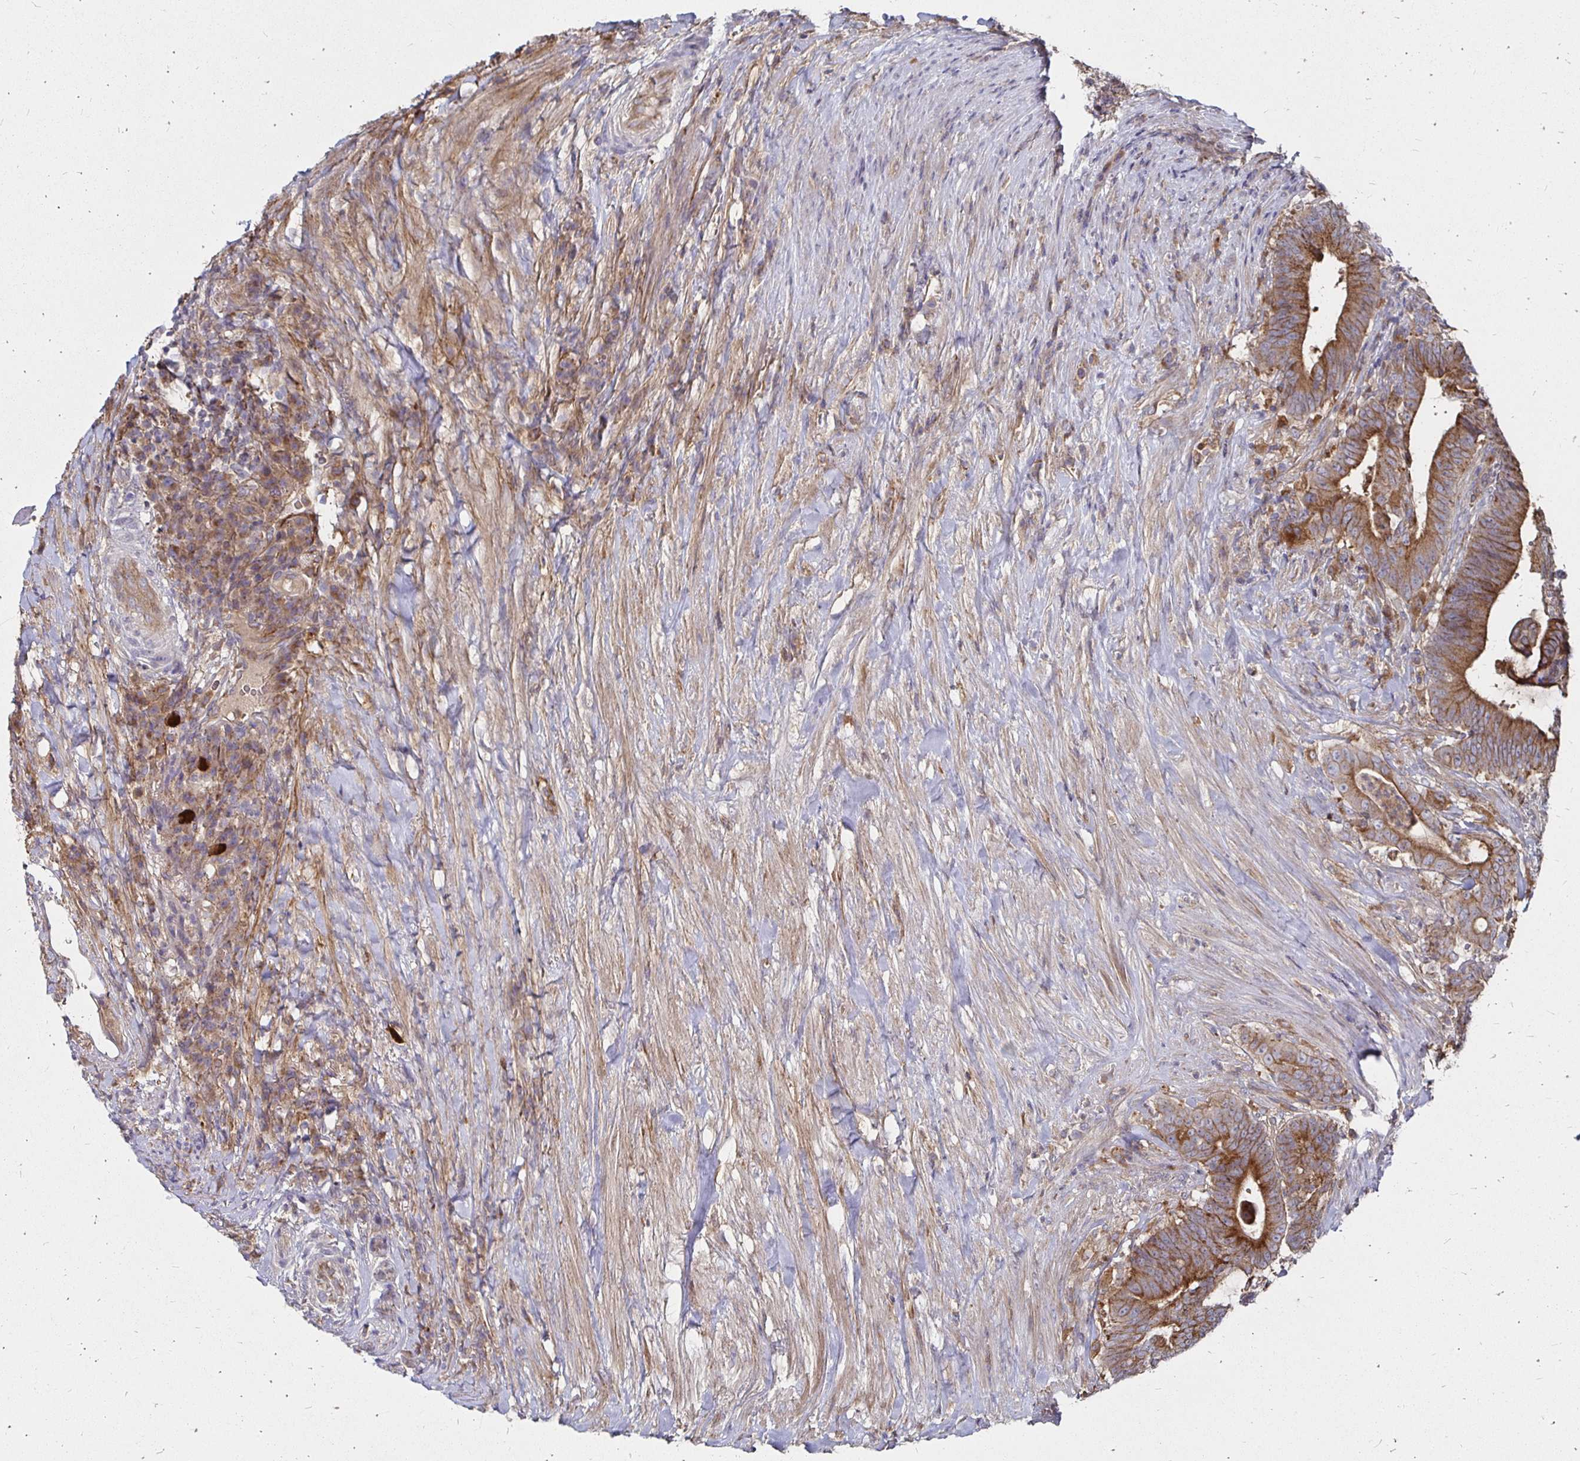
{"staining": {"intensity": "moderate", "quantity": ">75%", "location": "cytoplasmic/membranous"}, "tissue": "colorectal cancer", "cell_type": "Tumor cells", "image_type": "cancer", "snomed": [{"axis": "morphology", "description": "Adenocarcinoma, NOS"}, {"axis": "topography", "description": "Colon"}], "caption": "Colorectal cancer stained for a protein (brown) demonstrates moderate cytoplasmic/membranous positive positivity in about >75% of tumor cells.", "gene": "NCSTN", "patient": {"sex": "female", "age": 43}}